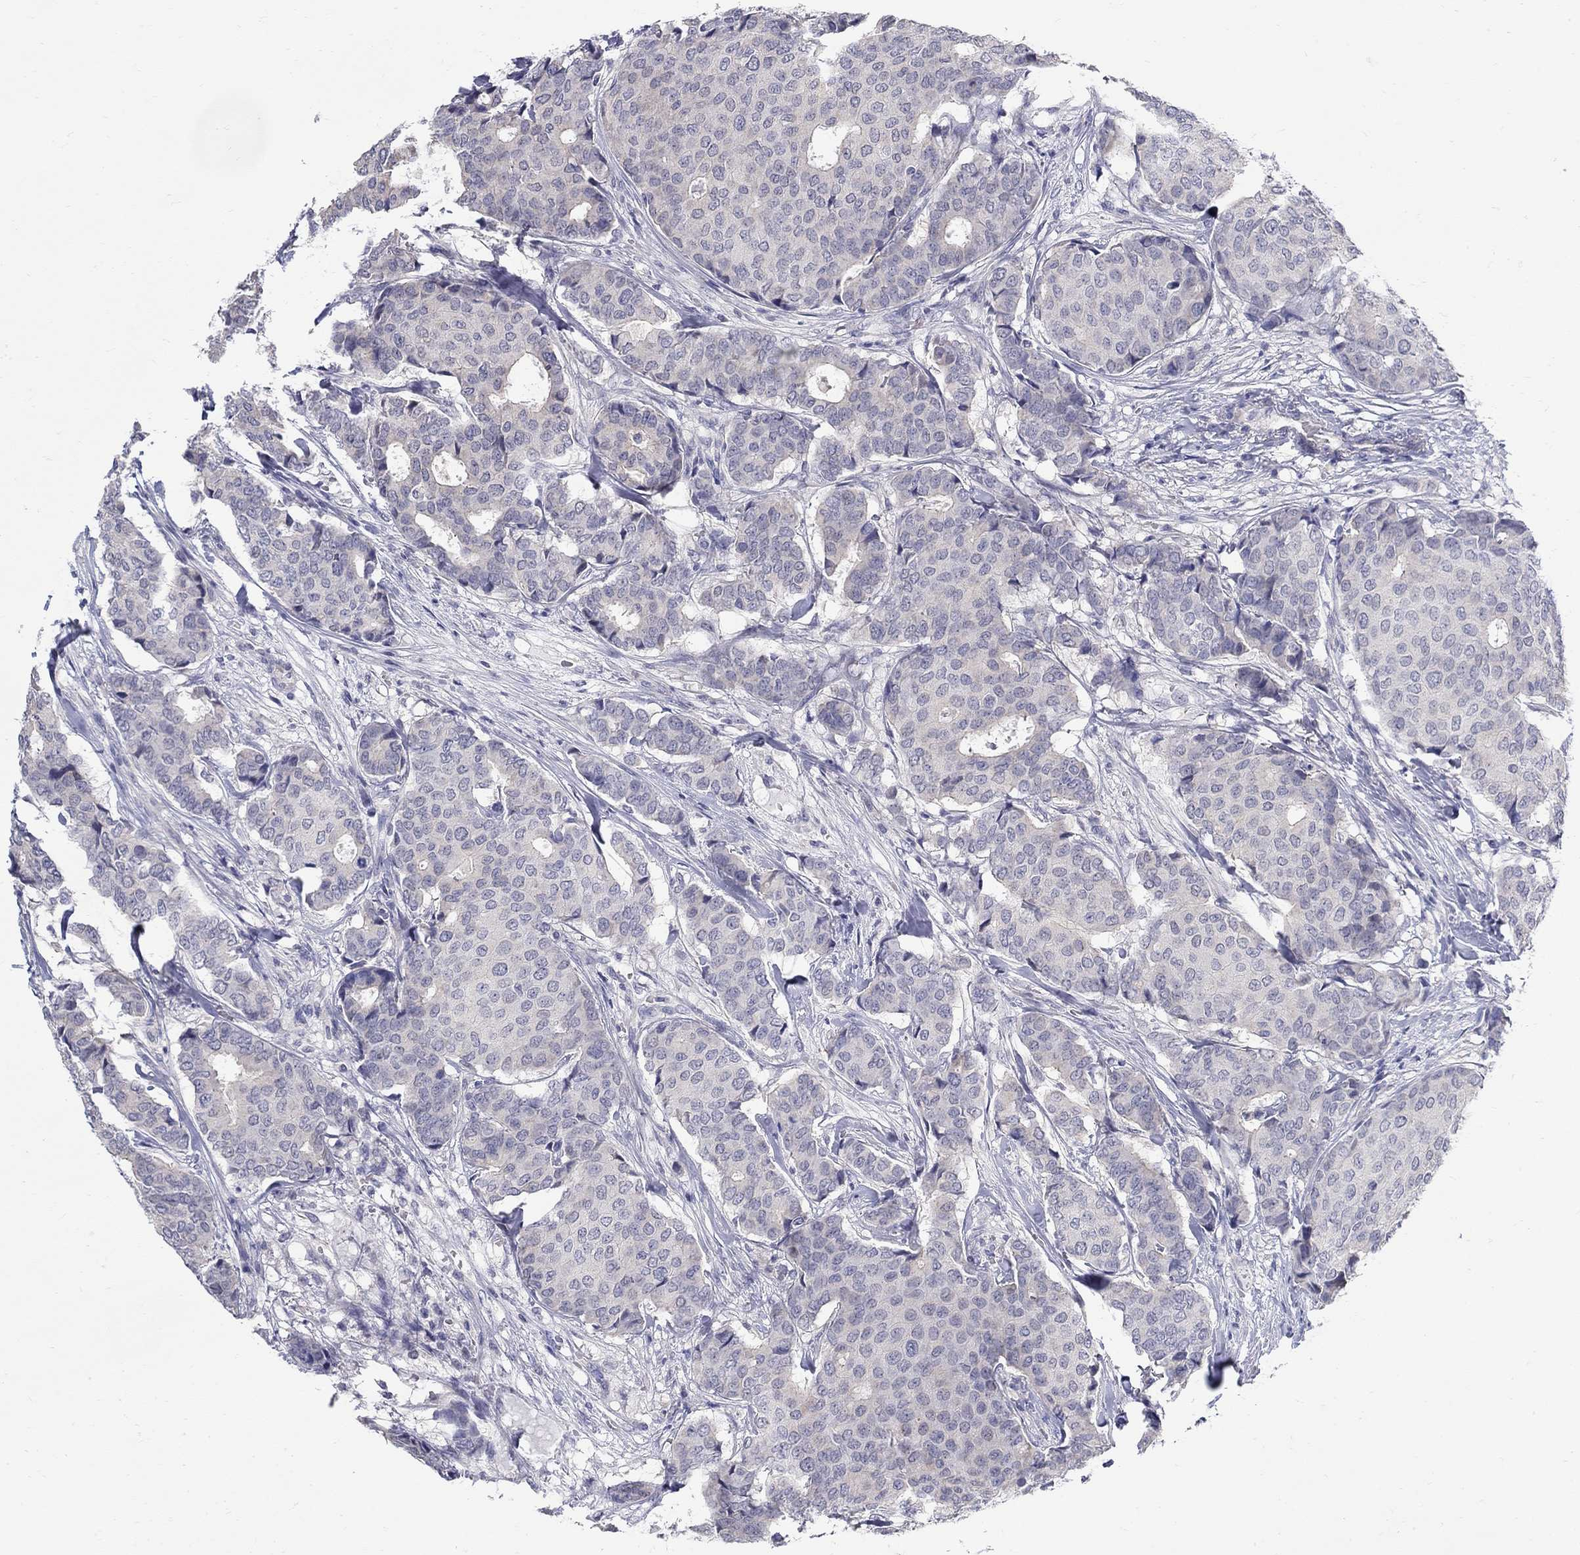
{"staining": {"intensity": "negative", "quantity": "none", "location": "none"}, "tissue": "breast cancer", "cell_type": "Tumor cells", "image_type": "cancer", "snomed": [{"axis": "morphology", "description": "Duct carcinoma"}, {"axis": "topography", "description": "Breast"}], "caption": "Tumor cells show no significant protein positivity in breast intraductal carcinoma.", "gene": "ABCA4", "patient": {"sex": "female", "age": 75}}